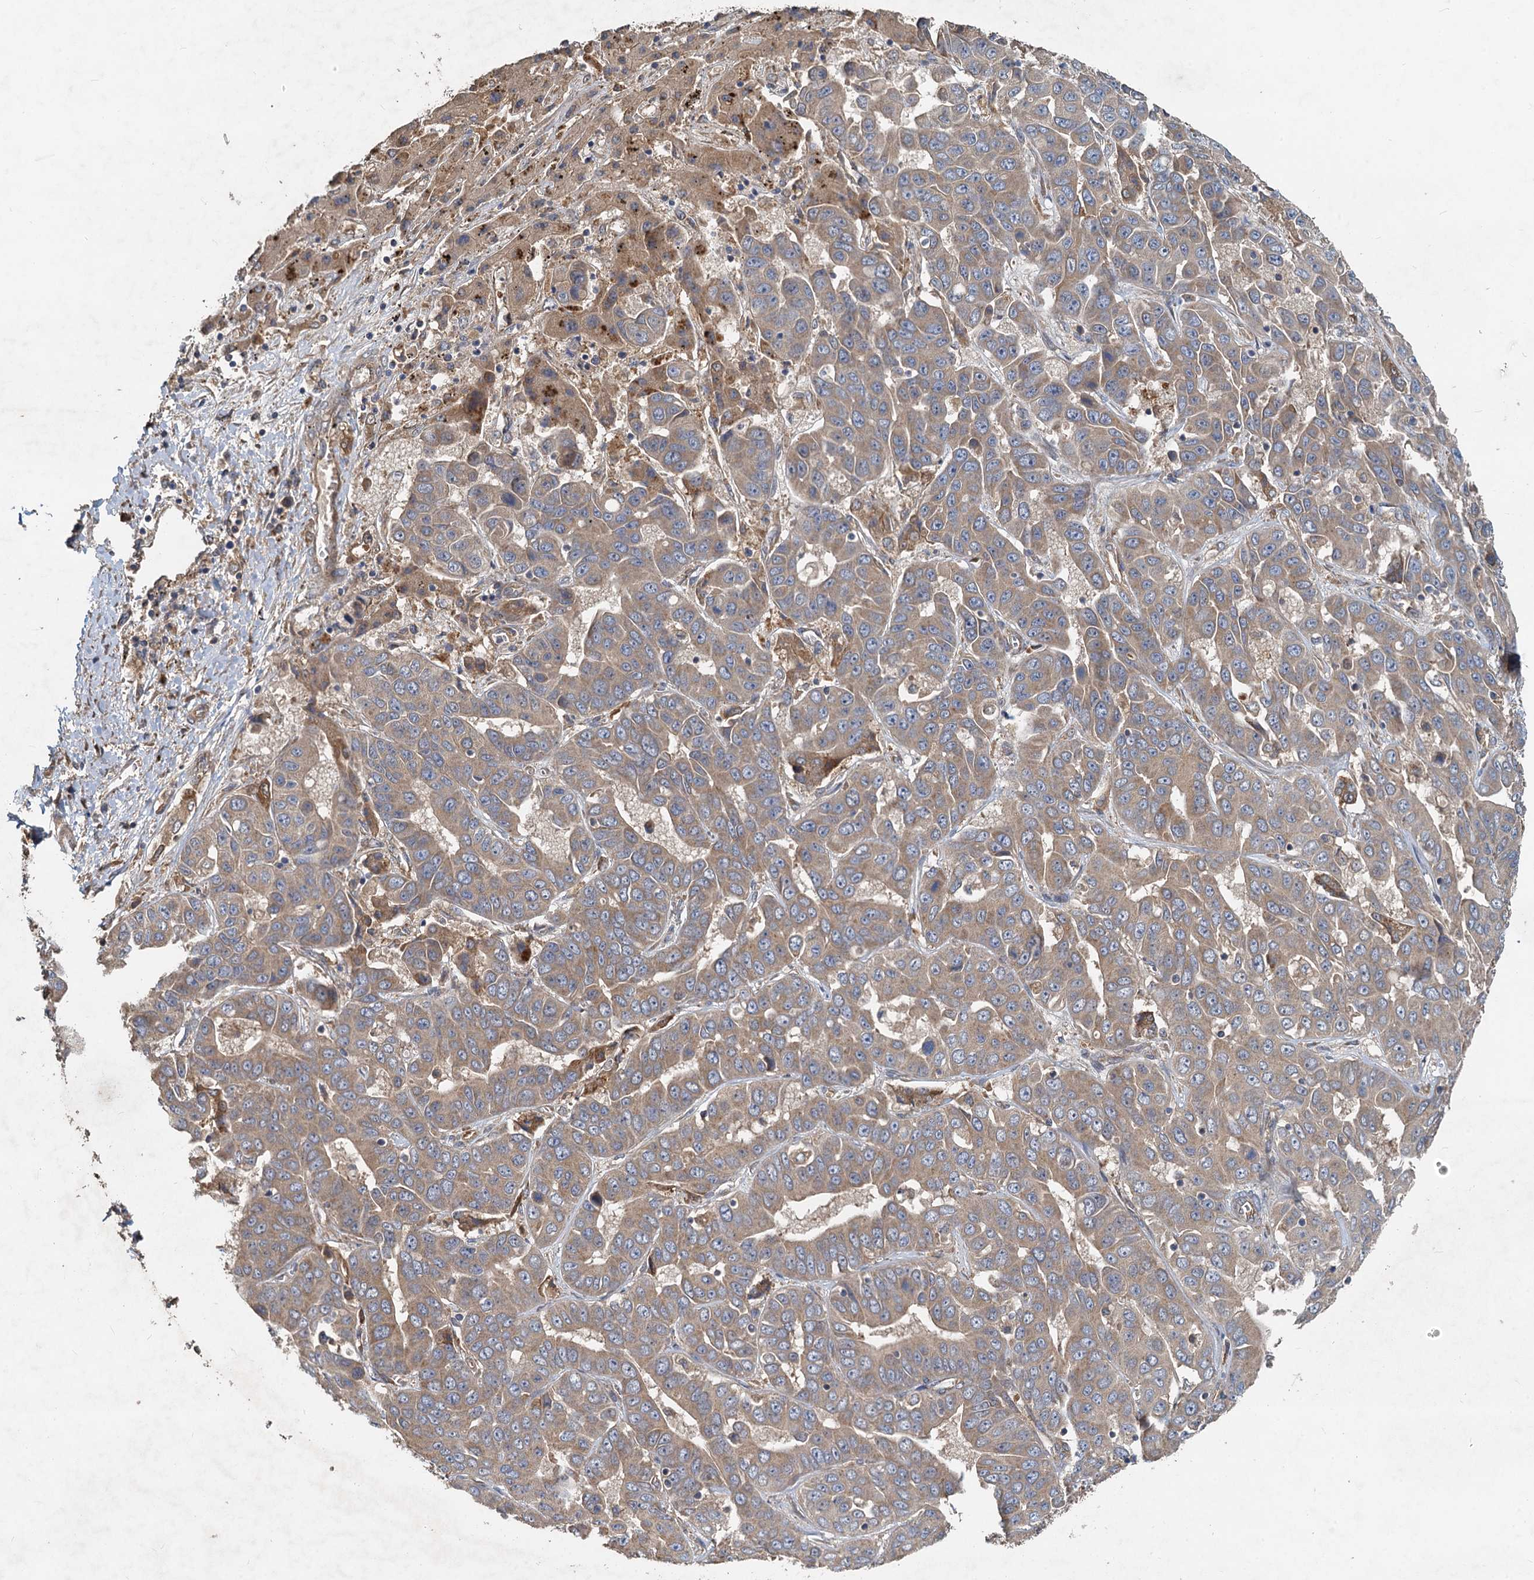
{"staining": {"intensity": "weak", "quantity": "25%-75%", "location": "cytoplasmic/membranous"}, "tissue": "liver cancer", "cell_type": "Tumor cells", "image_type": "cancer", "snomed": [{"axis": "morphology", "description": "Cholangiocarcinoma"}, {"axis": "topography", "description": "Liver"}], "caption": "Brown immunohistochemical staining in liver cholangiocarcinoma displays weak cytoplasmic/membranous positivity in about 25%-75% of tumor cells. The staining was performed using DAB (3,3'-diaminobenzidine) to visualize the protein expression in brown, while the nuclei were stained in blue with hematoxylin (Magnification: 20x).", "gene": "HYI", "patient": {"sex": "female", "age": 52}}